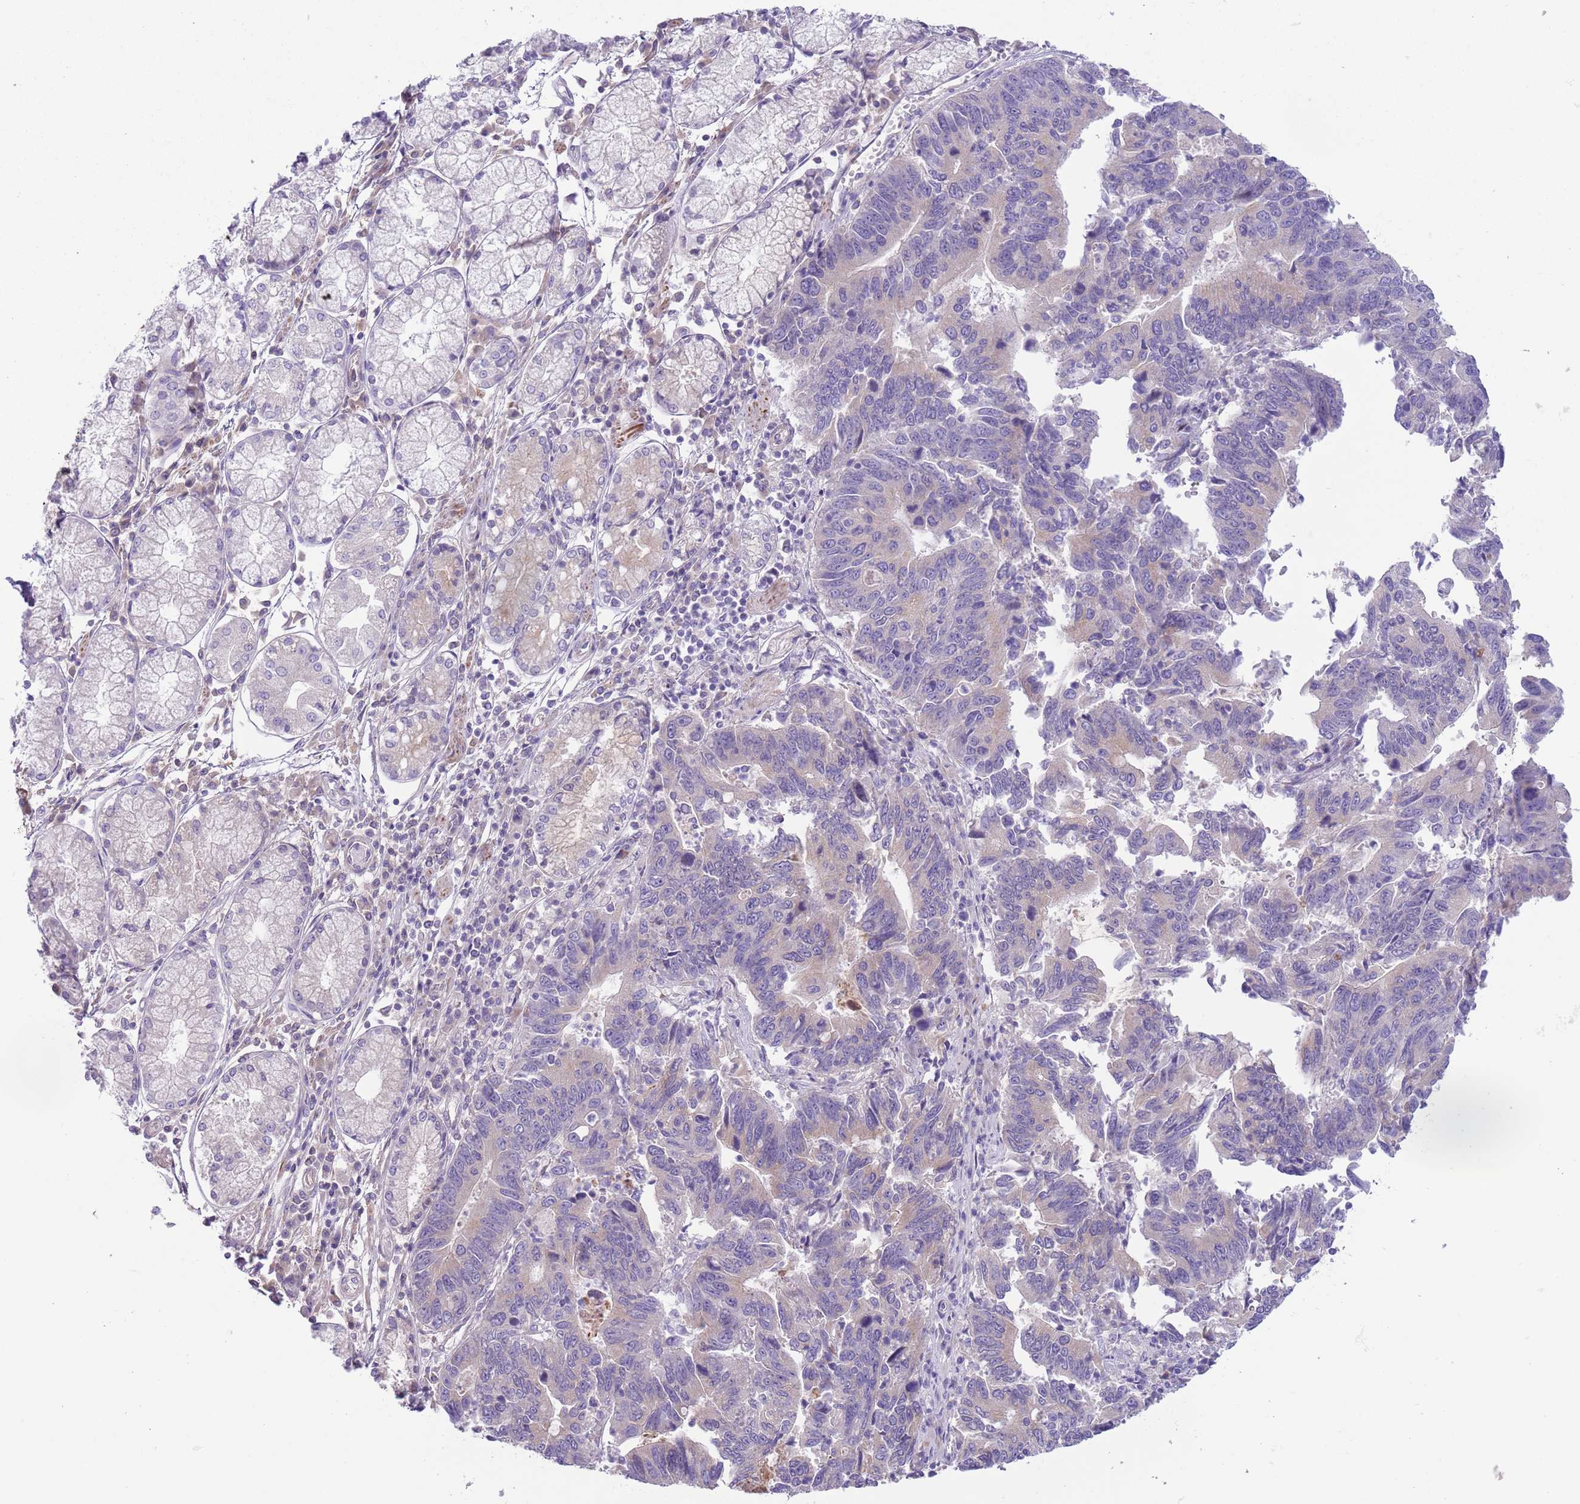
{"staining": {"intensity": "negative", "quantity": "none", "location": "none"}, "tissue": "stomach cancer", "cell_type": "Tumor cells", "image_type": "cancer", "snomed": [{"axis": "morphology", "description": "Adenocarcinoma, NOS"}, {"axis": "topography", "description": "Stomach"}], "caption": "Immunohistochemical staining of adenocarcinoma (stomach) demonstrates no significant staining in tumor cells.", "gene": "CFH", "patient": {"sex": "male", "age": 59}}